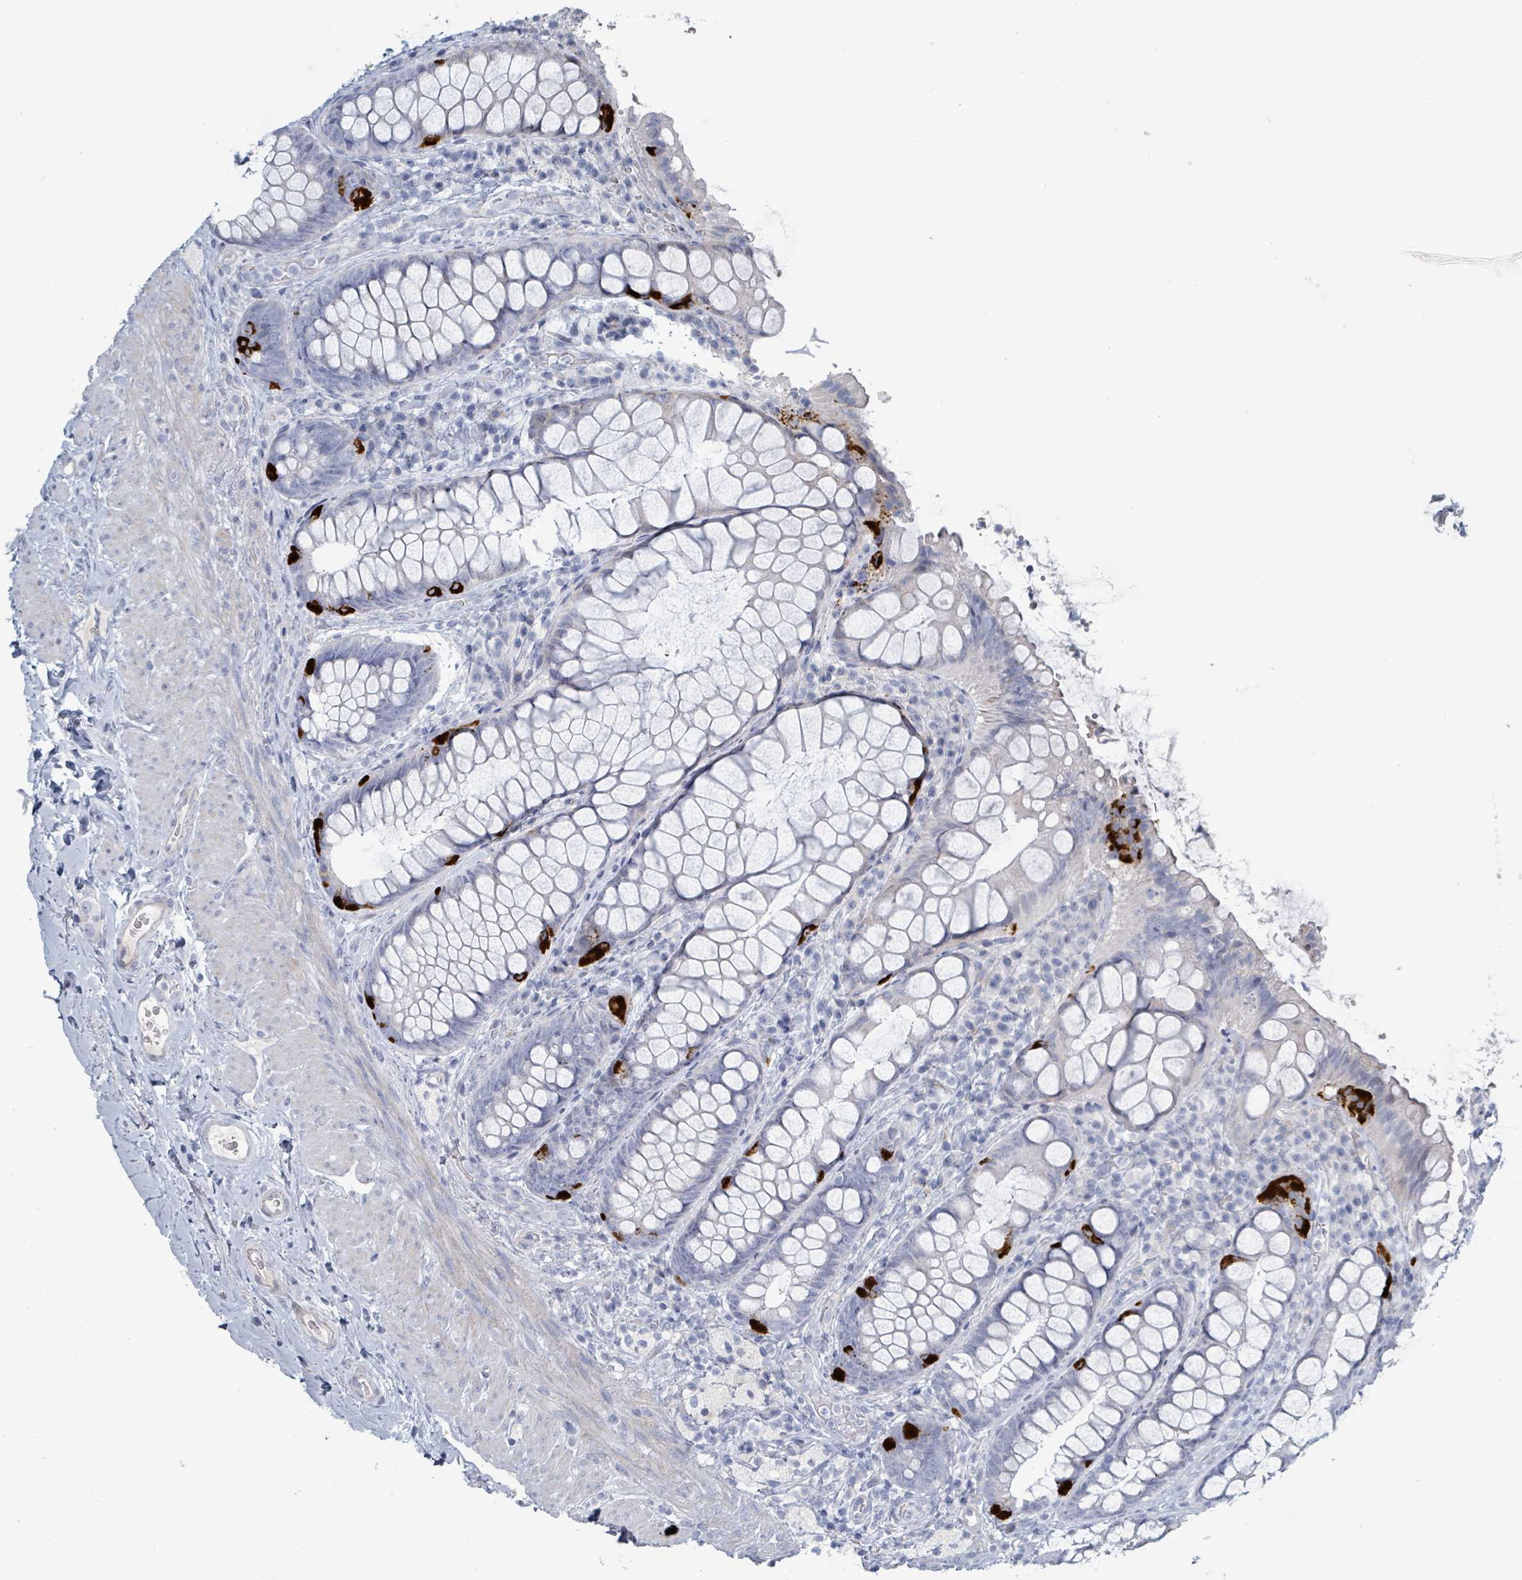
{"staining": {"intensity": "strong", "quantity": "<25%", "location": "cytoplasmic/membranous"}, "tissue": "rectum", "cell_type": "Glandular cells", "image_type": "normal", "snomed": [{"axis": "morphology", "description": "Normal tissue, NOS"}, {"axis": "topography", "description": "Rectum"}, {"axis": "topography", "description": "Peripheral nerve tissue"}], "caption": "Immunohistochemistry image of unremarkable rectum stained for a protein (brown), which exhibits medium levels of strong cytoplasmic/membranous expression in about <25% of glandular cells.", "gene": "RAB33B", "patient": {"sex": "female", "age": 69}}